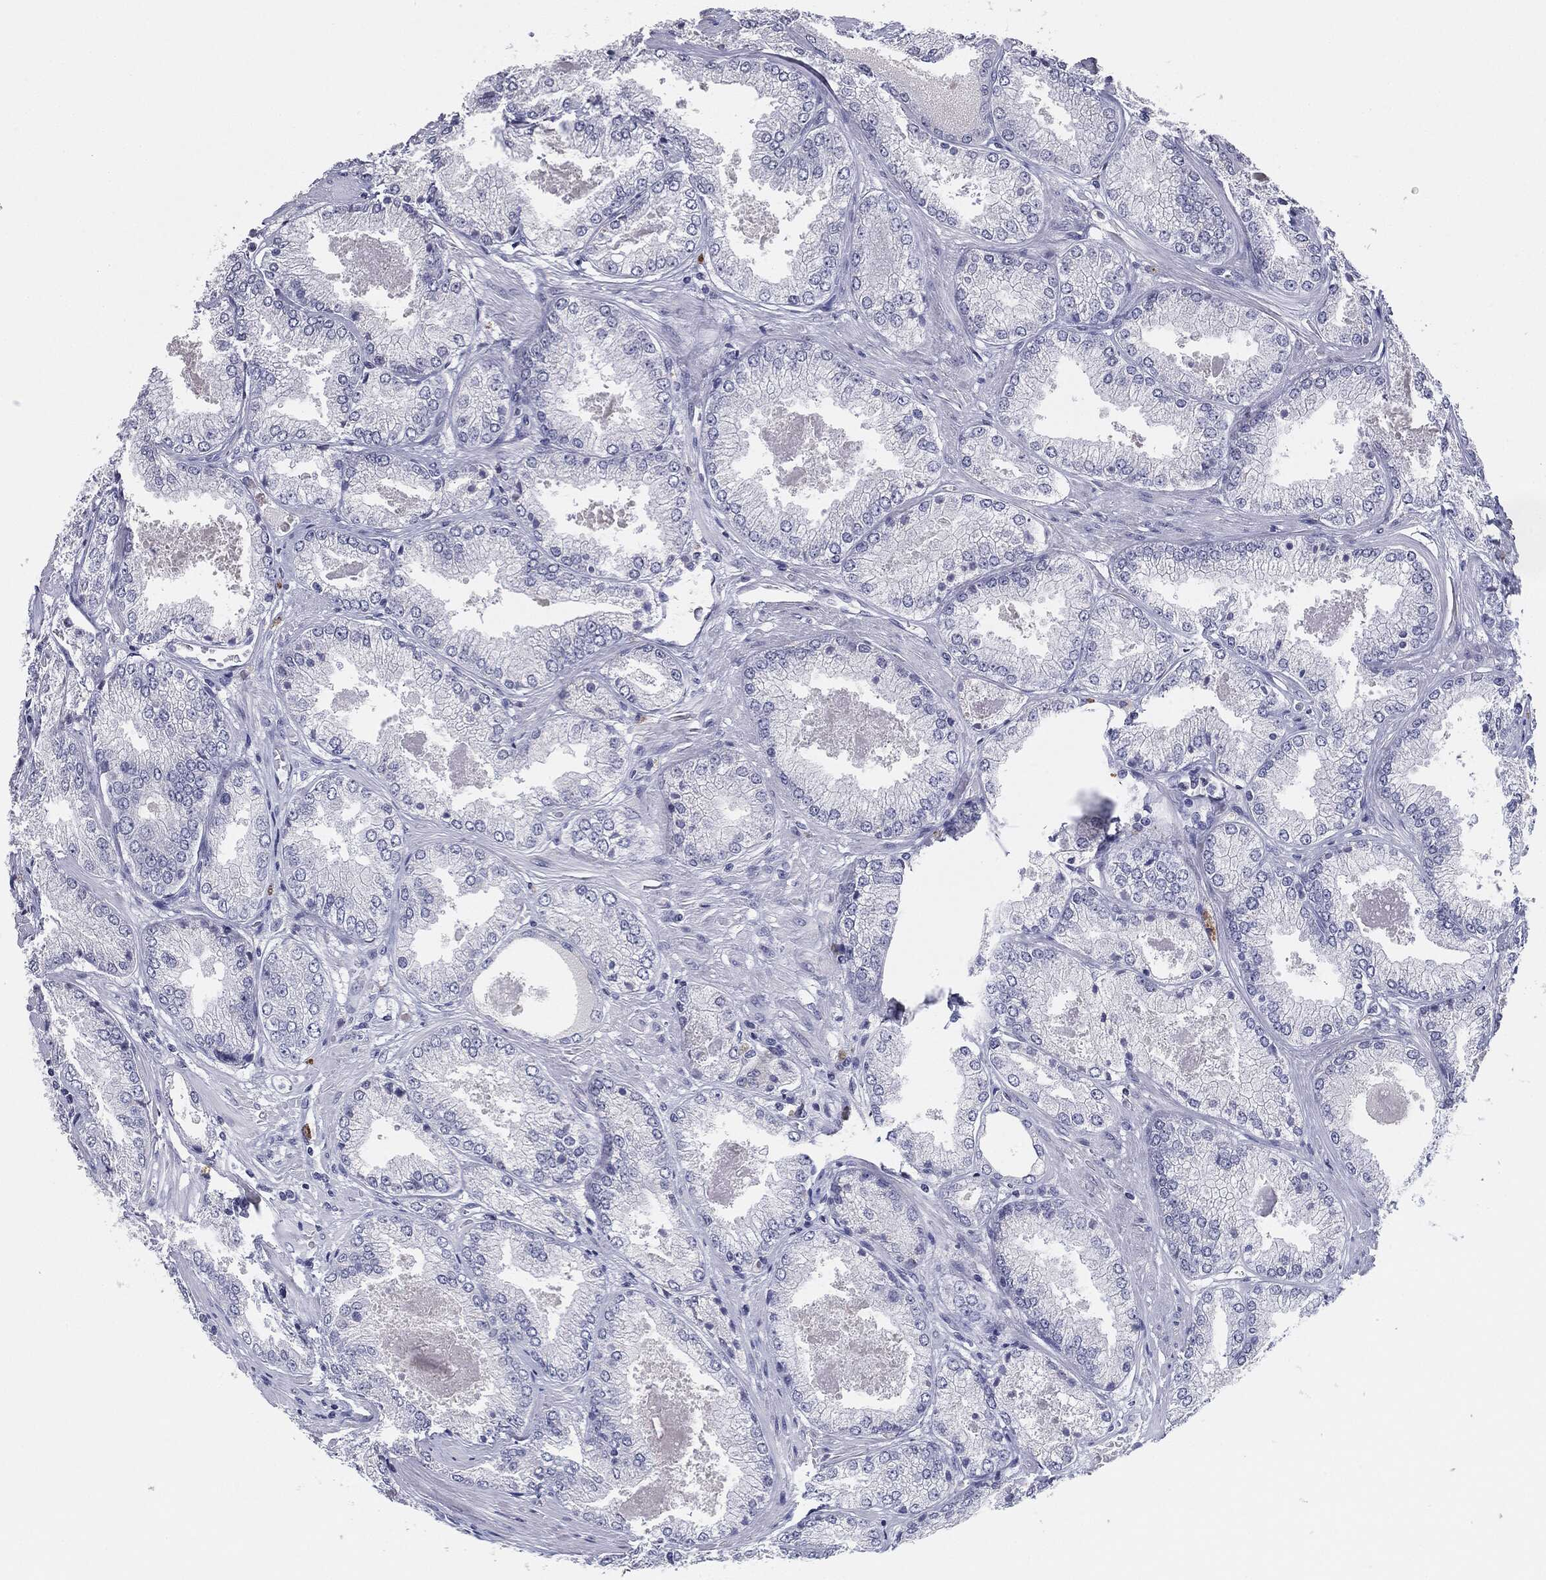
{"staining": {"intensity": "negative", "quantity": "none", "location": "none"}, "tissue": "prostate cancer", "cell_type": "Tumor cells", "image_type": "cancer", "snomed": [{"axis": "morphology", "description": "Adenocarcinoma, Low grade"}, {"axis": "topography", "description": "Prostate"}], "caption": "A micrograph of human adenocarcinoma (low-grade) (prostate) is negative for staining in tumor cells. (Stains: DAB (3,3'-diaminobenzidine) immunohistochemistry (IHC) with hematoxylin counter stain, Microscopy: brightfield microscopy at high magnification).", "gene": "SERPINB4", "patient": {"sex": "male", "age": 68}}